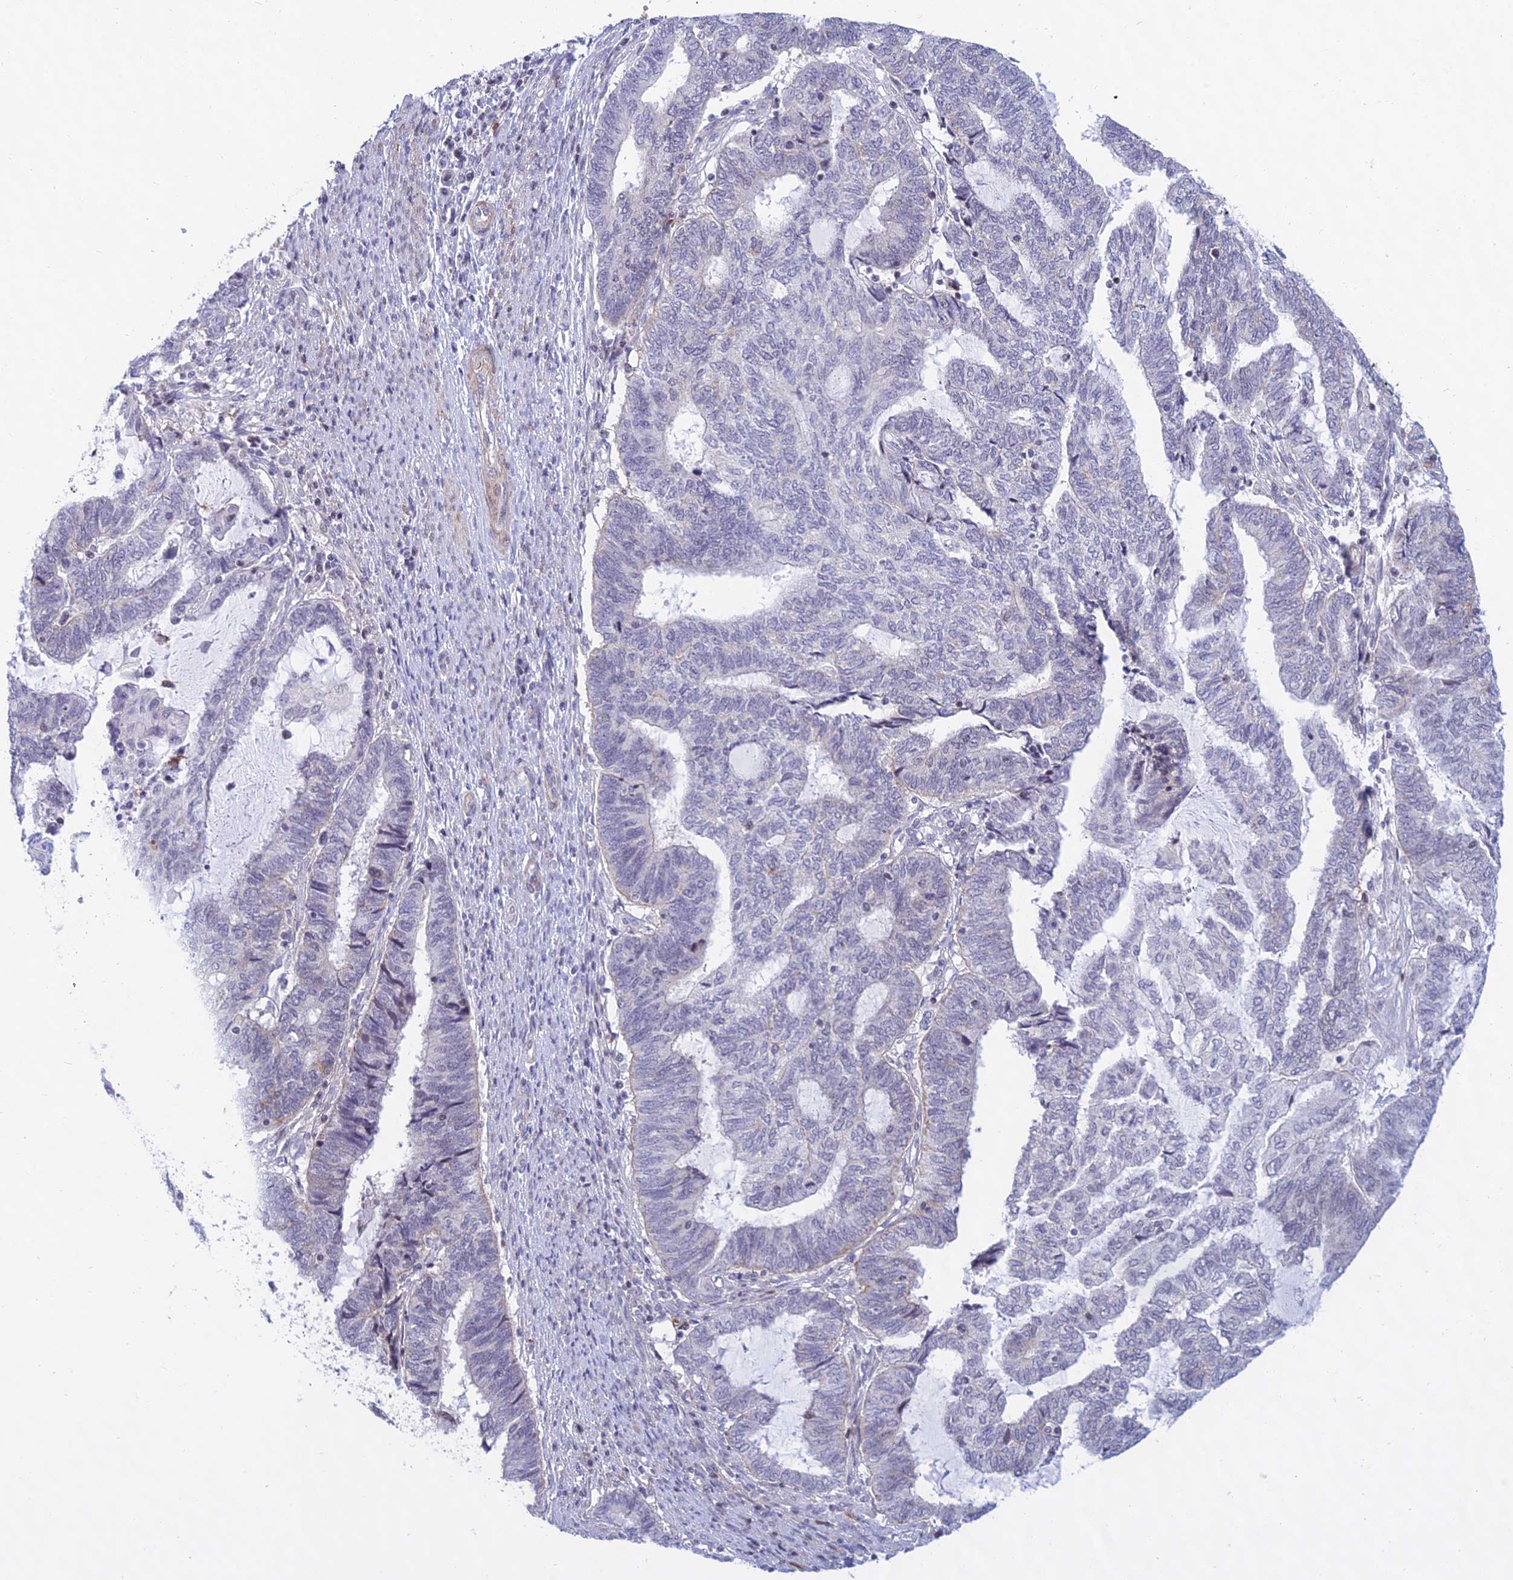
{"staining": {"intensity": "negative", "quantity": "none", "location": "none"}, "tissue": "endometrial cancer", "cell_type": "Tumor cells", "image_type": "cancer", "snomed": [{"axis": "morphology", "description": "Adenocarcinoma, NOS"}, {"axis": "topography", "description": "Uterus"}, {"axis": "topography", "description": "Endometrium"}], "caption": "This is an immunohistochemistry histopathology image of endometrial cancer. There is no expression in tumor cells.", "gene": "KRR1", "patient": {"sex": "female", "age": 70}}